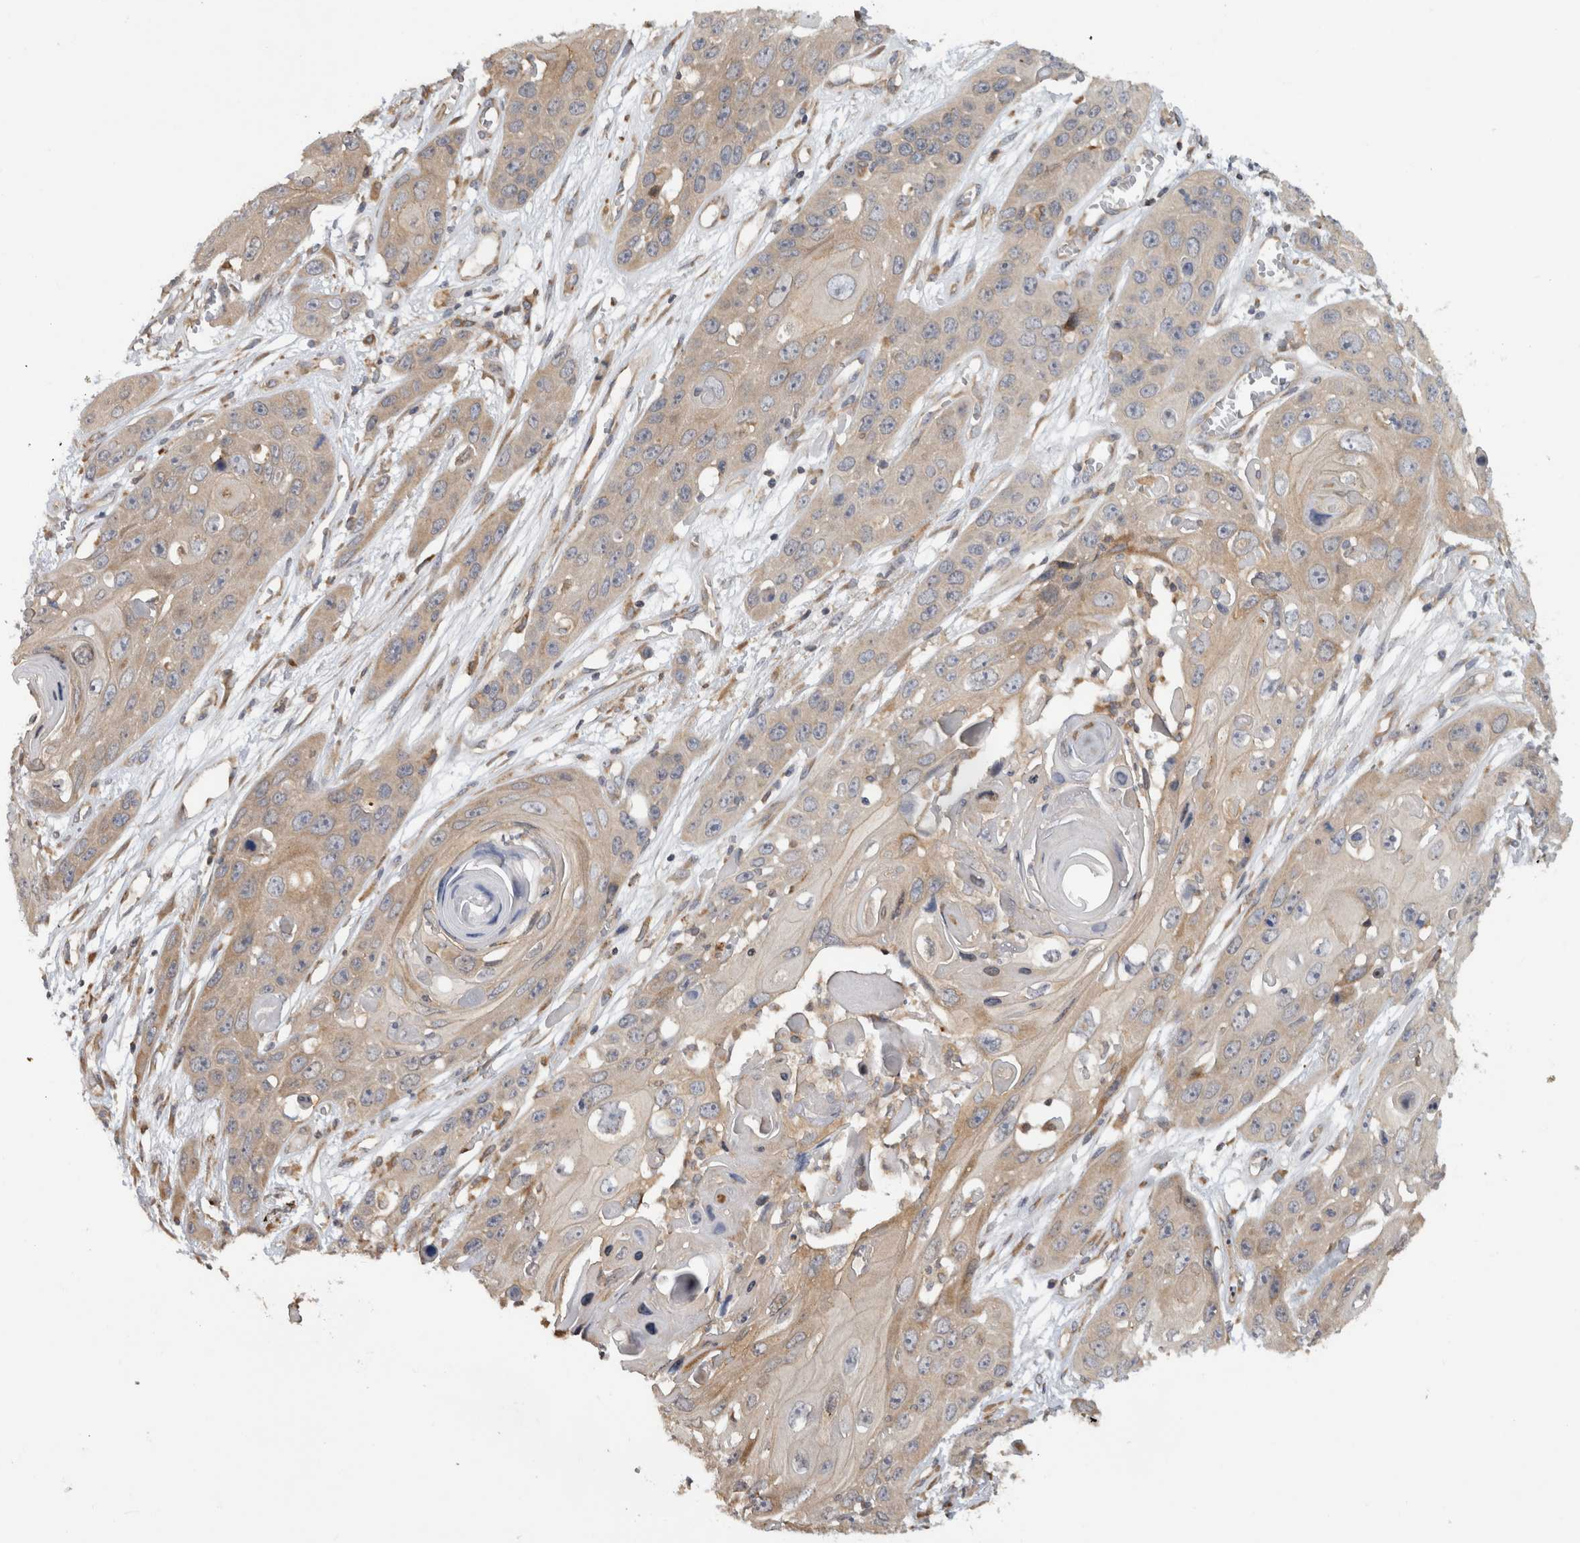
{"staining": {"intensity": "weak", "quantity": ">75%", "location": "cytoplasmic/membranous"}, "tissue": "skin cancer", "cell_type": "Tumor cells", "image_type": "cancer", "snomed": [{"axis": "morphology", "description": "Squamous cell carcinoma, NOS"}, {"axis": "topography", "description": "Skin"}], "caption": "An immunohistochemistry photomicrograph of neoplastic tissue is shown. Protein staining in brown highlights weak cytoplasmic/membranous positivity in squamous cell carcinoma (skin) within tumor cells. (Stains: DAB (3,3'-diaminobenzidine) in brown, nuclei in blue, Microscopy: brightfield microscopy at high magnification).", "gene": "PARP6", "patient": {"sex": "male", "age": 55}}